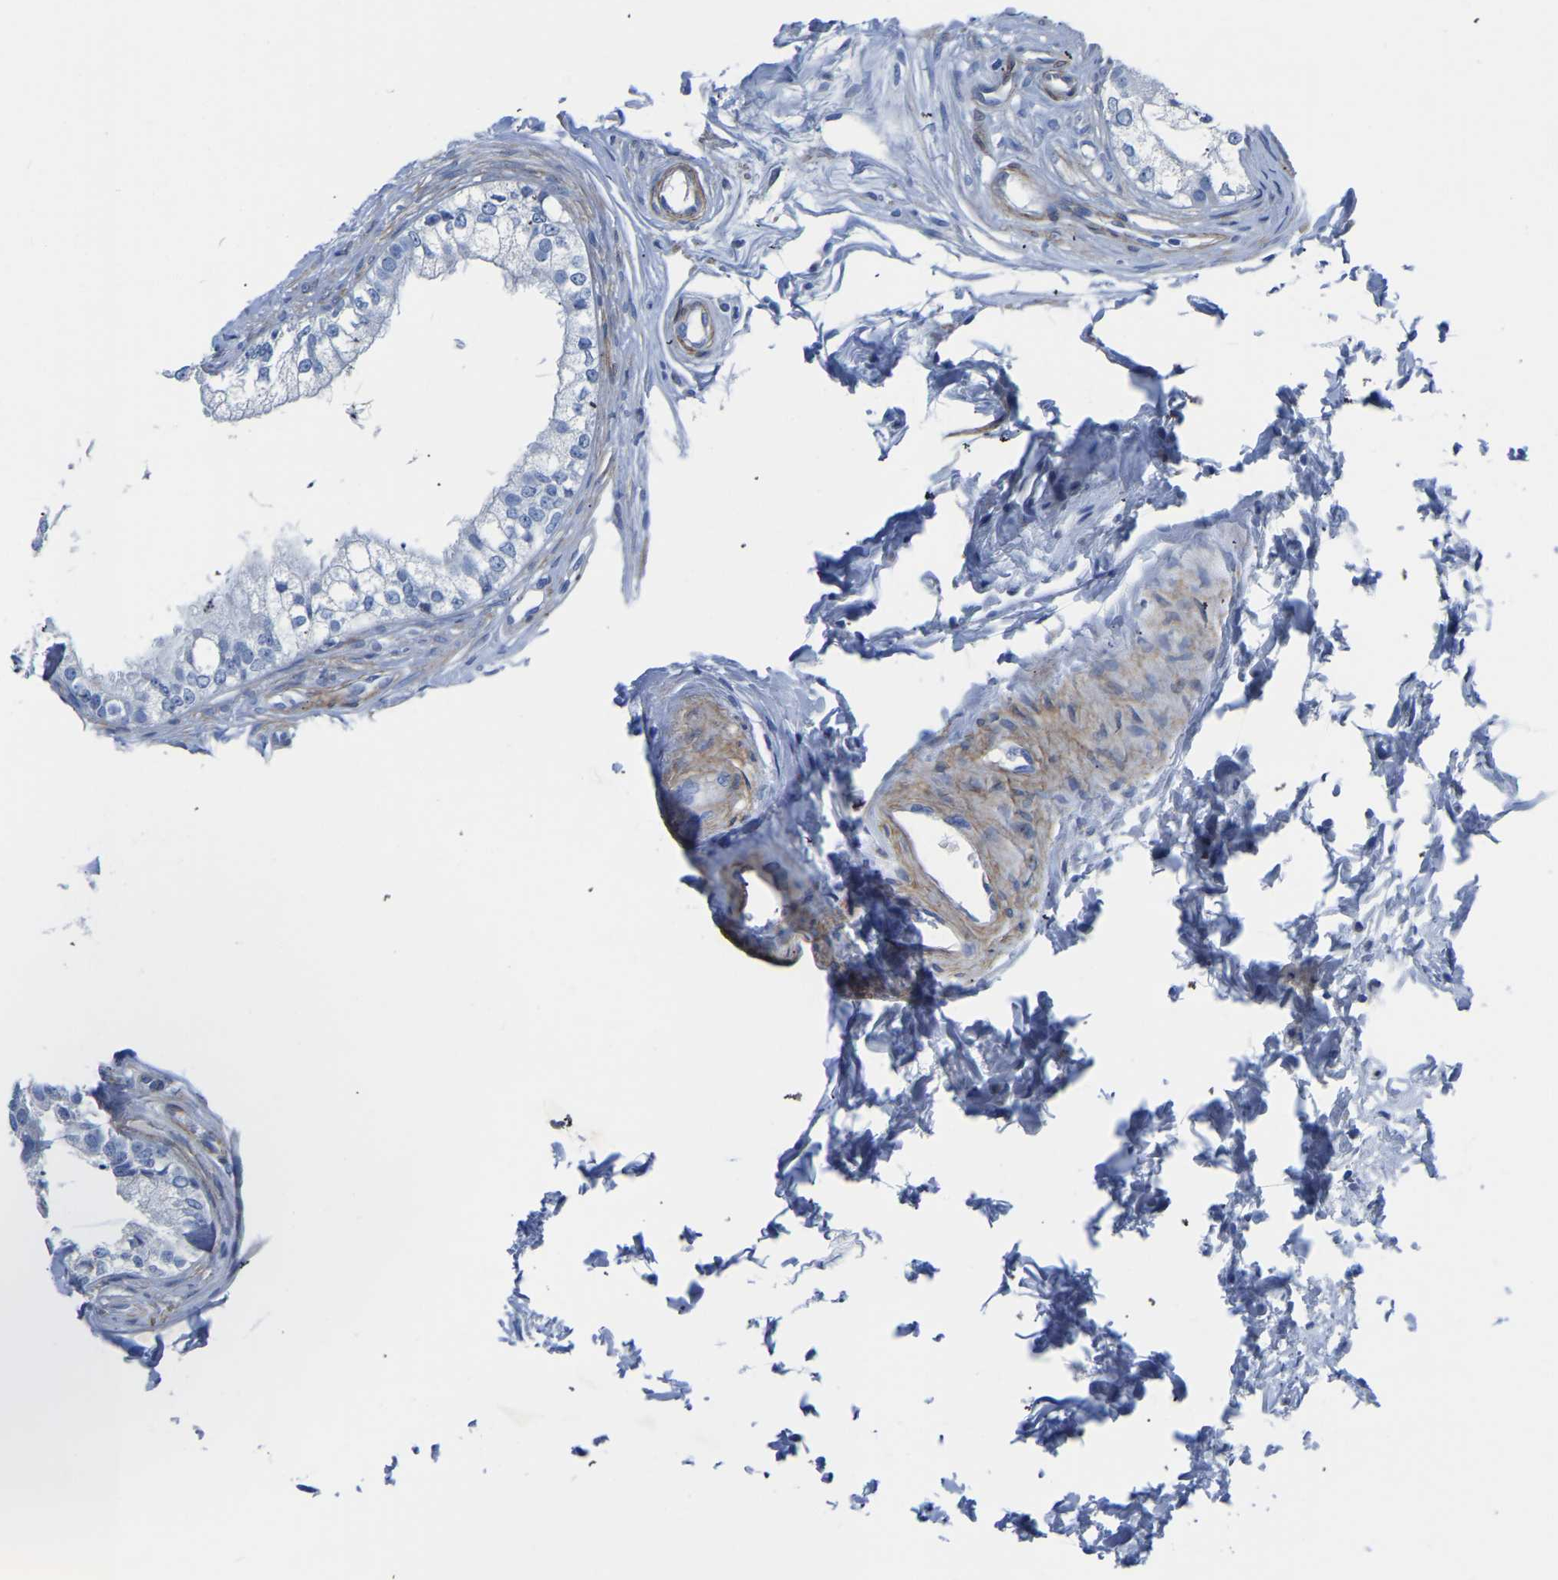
{"staining": {"intensity": "negative", "quantity": "none", "location": "none"}, "tissue": "epididymis", "cell_type": "Glandular cells", "image_type": "normal", "snomed": [{"axis": "morphology", "description": "Normal tissue, NOS"}, {"axis": "topography", "description": "Epididymis"}], "caption": "The image demonstrates no significant positivity in glandular cells of epididymis.", "gene": "SLC45A3", "patient": {"sex": "male", "age": 56}}